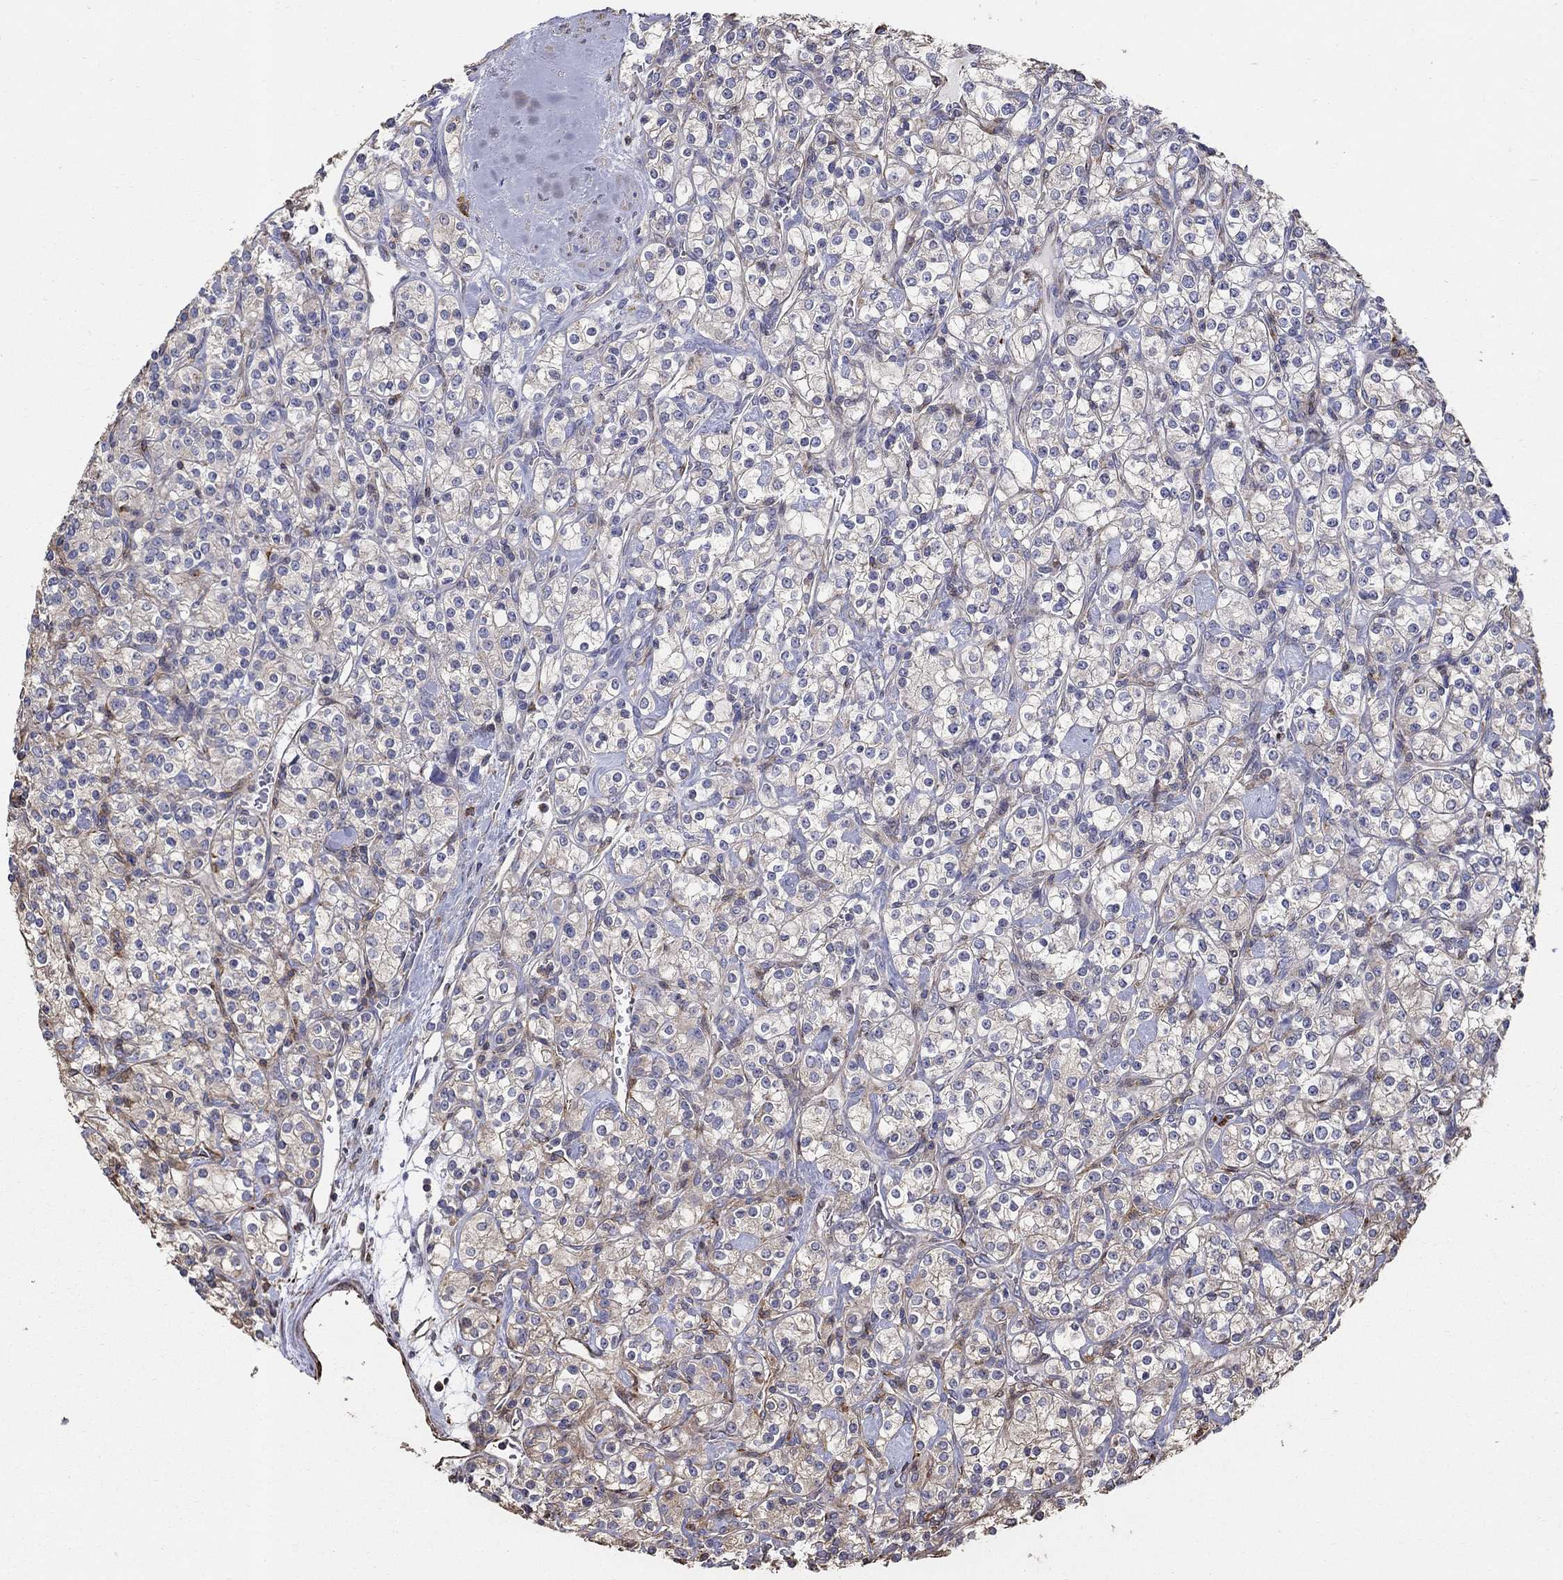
{"staining": {"intensity": "strong", "quantity": "<25%", "location": "cytoplasmic/membranous"}, "tissue": "renal cancer", "cell_type": "Tumor cells", "image_type": "cancer", "snomed": [{"axis": "morphology", "description": "Adenocarcinoma, NOS"}, {"axis": "topography", "description": "Kidney"}], "caption": "Brown immunohistochemical staining in renal cancer (adenocarcinoma) demonstrates strong cytoplasmic/membranous staining in approximately <25% of tumor cells.", "gene": "NPHP1", "patient": {"sex": "male", "age": 77}}